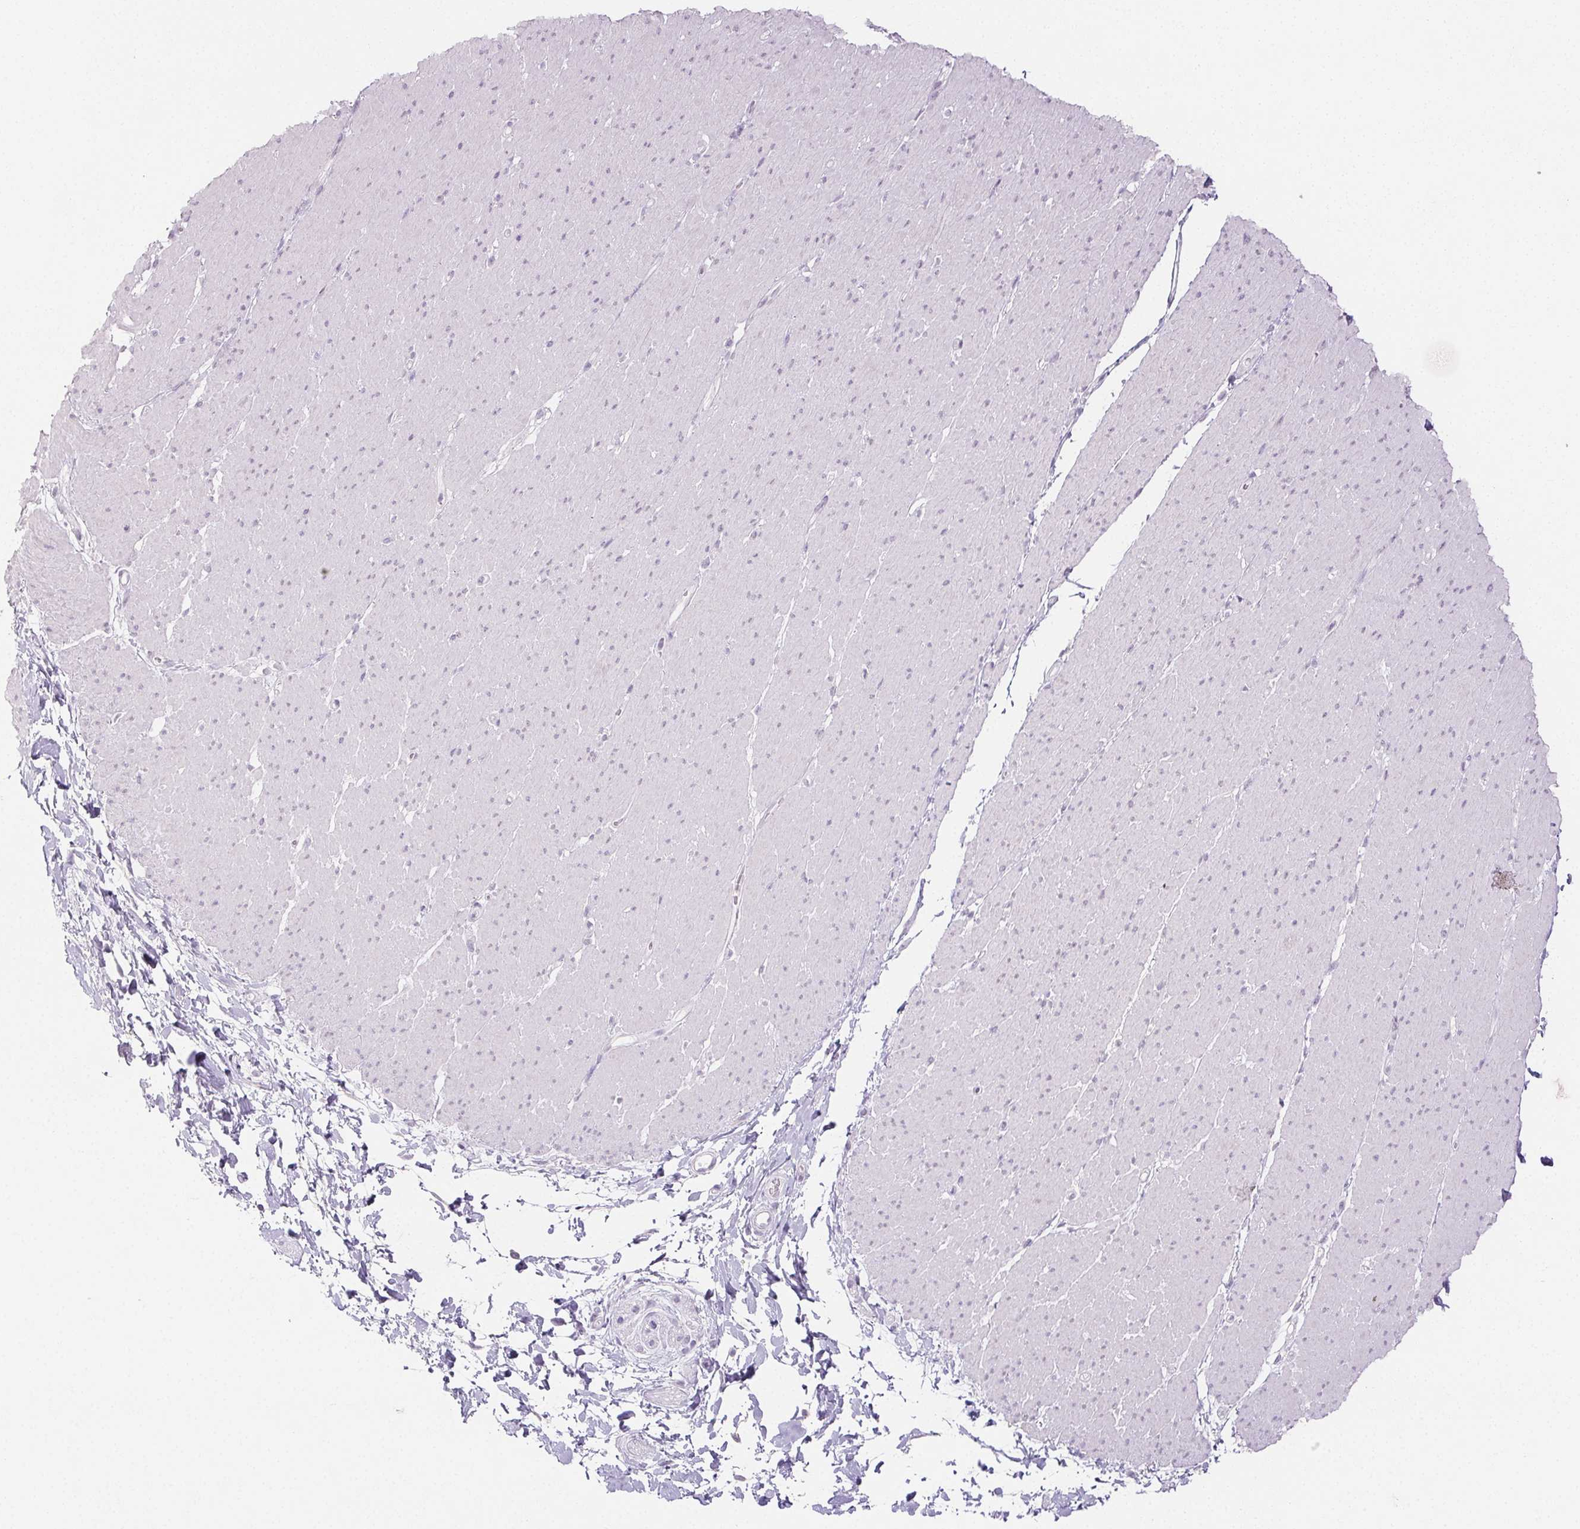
{"staining": {"intensity": "negative", "quantity": "none", "location": "none"}, "tissue": "smooth muscle", "cell_type": "Smooth muscle cells", "image_type": "normal", "snomed": [{"axis": "morphology", "description": "Normal tissue, NOS"}, {"axis": "topography", "description": "Smooth muscle"}, {"axis": "topography", "description": "Rectum"}], "caption": "Smooth muscle was stained to show a protein in brown. There is no significant positivity in smooth muscle cells. The staining is performed using DAB (3,3'-diaminobenzidine) brown chromogen with nuclei counter-stained in using hematoxylin.", "gene": "PI3", "patient": {"sex": "male", "age": 53}}